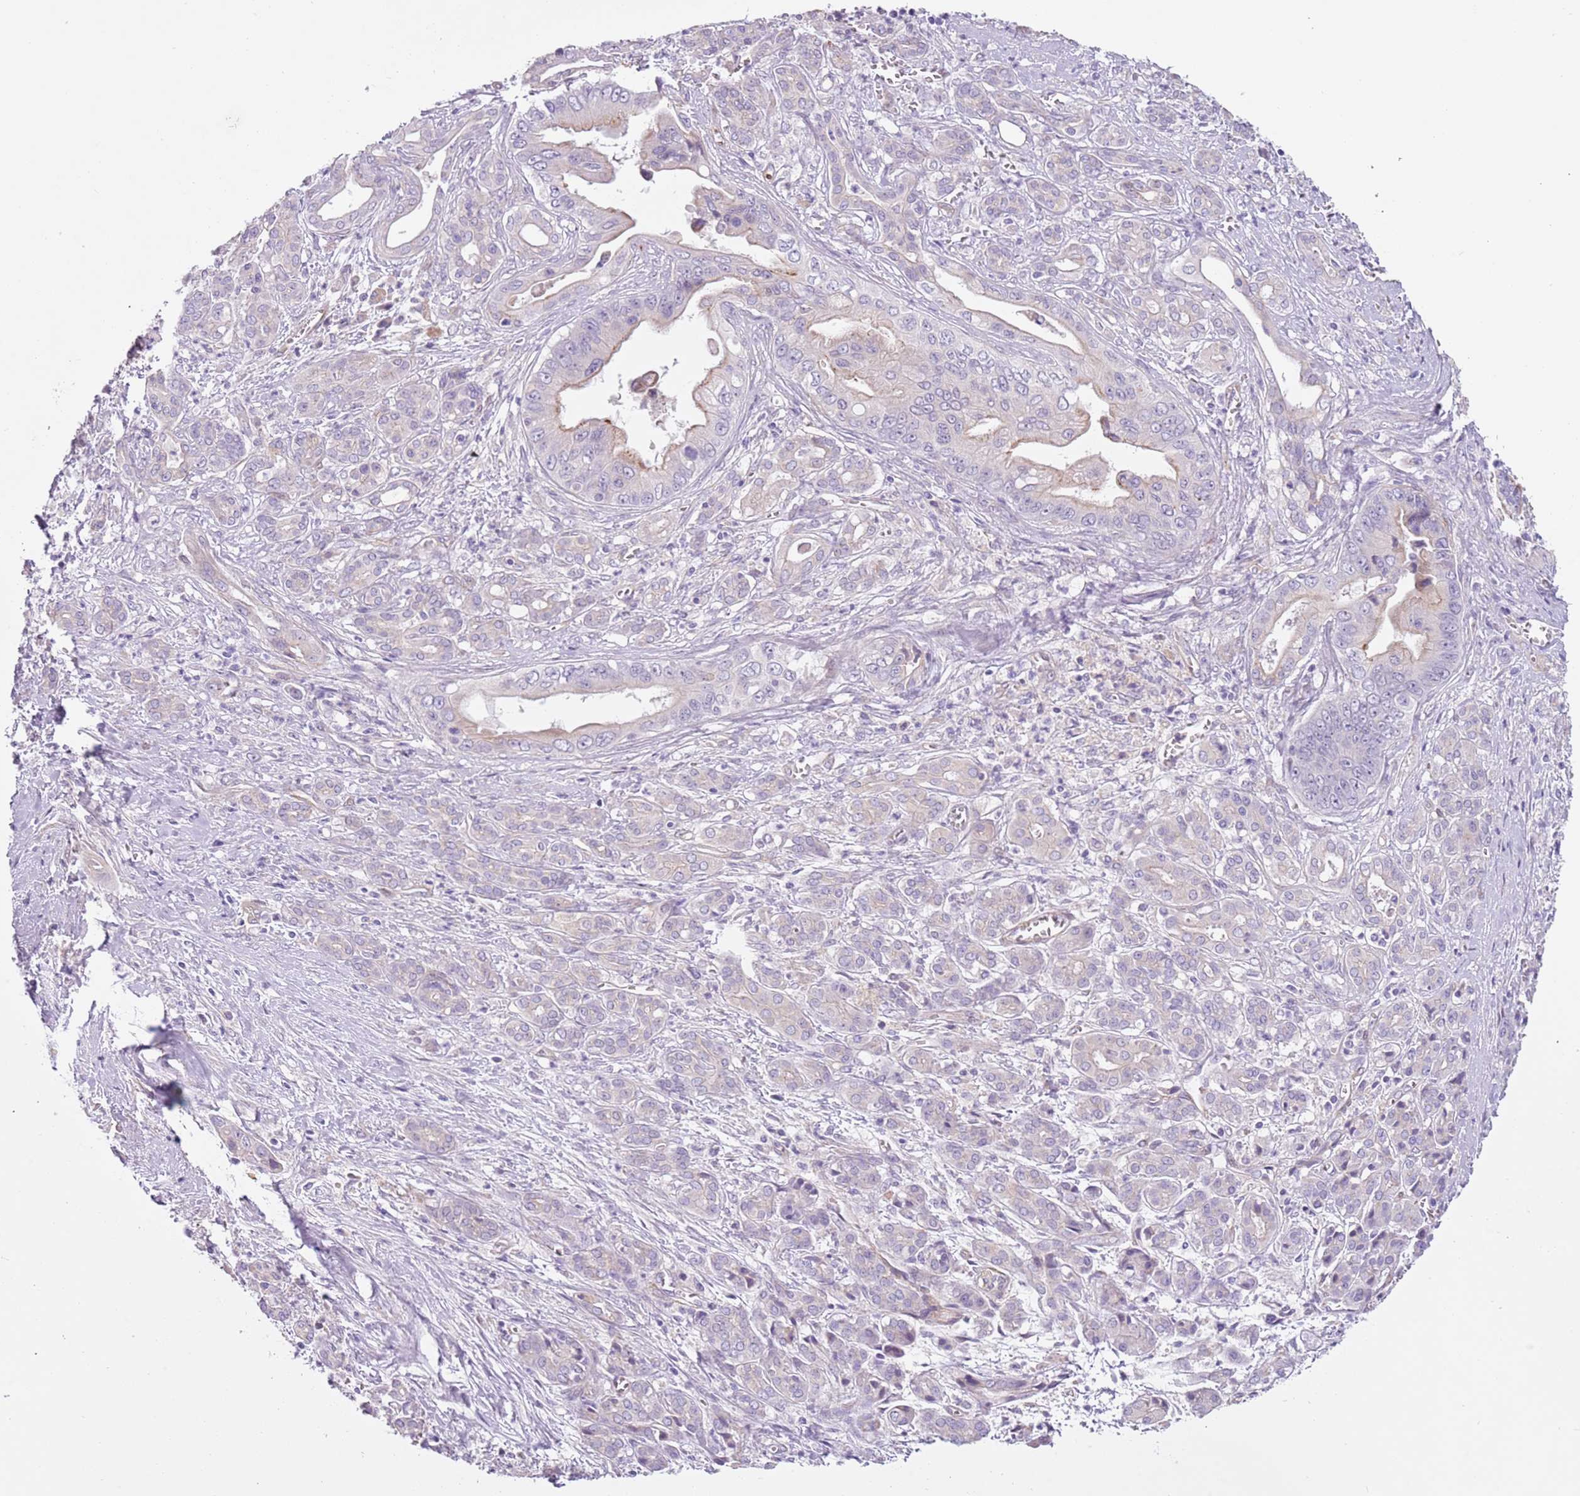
{"staining": {"intensity": "negative", "quantity": "none", "location": "none"}, "tissue": "pancreatic cancer", "cell_type": "Tumor cells", "image_type": "cancer", "snomed": [{"axis": "morphology", "description": "Adenocarcinoma, NOS"}, {"axis": "topography", "description": "Pancreas"}], "caption": "Immunohistochemistry (IHC) photomicrograph of neoplastic tissue: human pancreatic adenocarcinoma stained with DAB reveals no significant protein expression in tumor cells.", "gene": "MRO", "patient": {"sex": "male", "age": 59}}